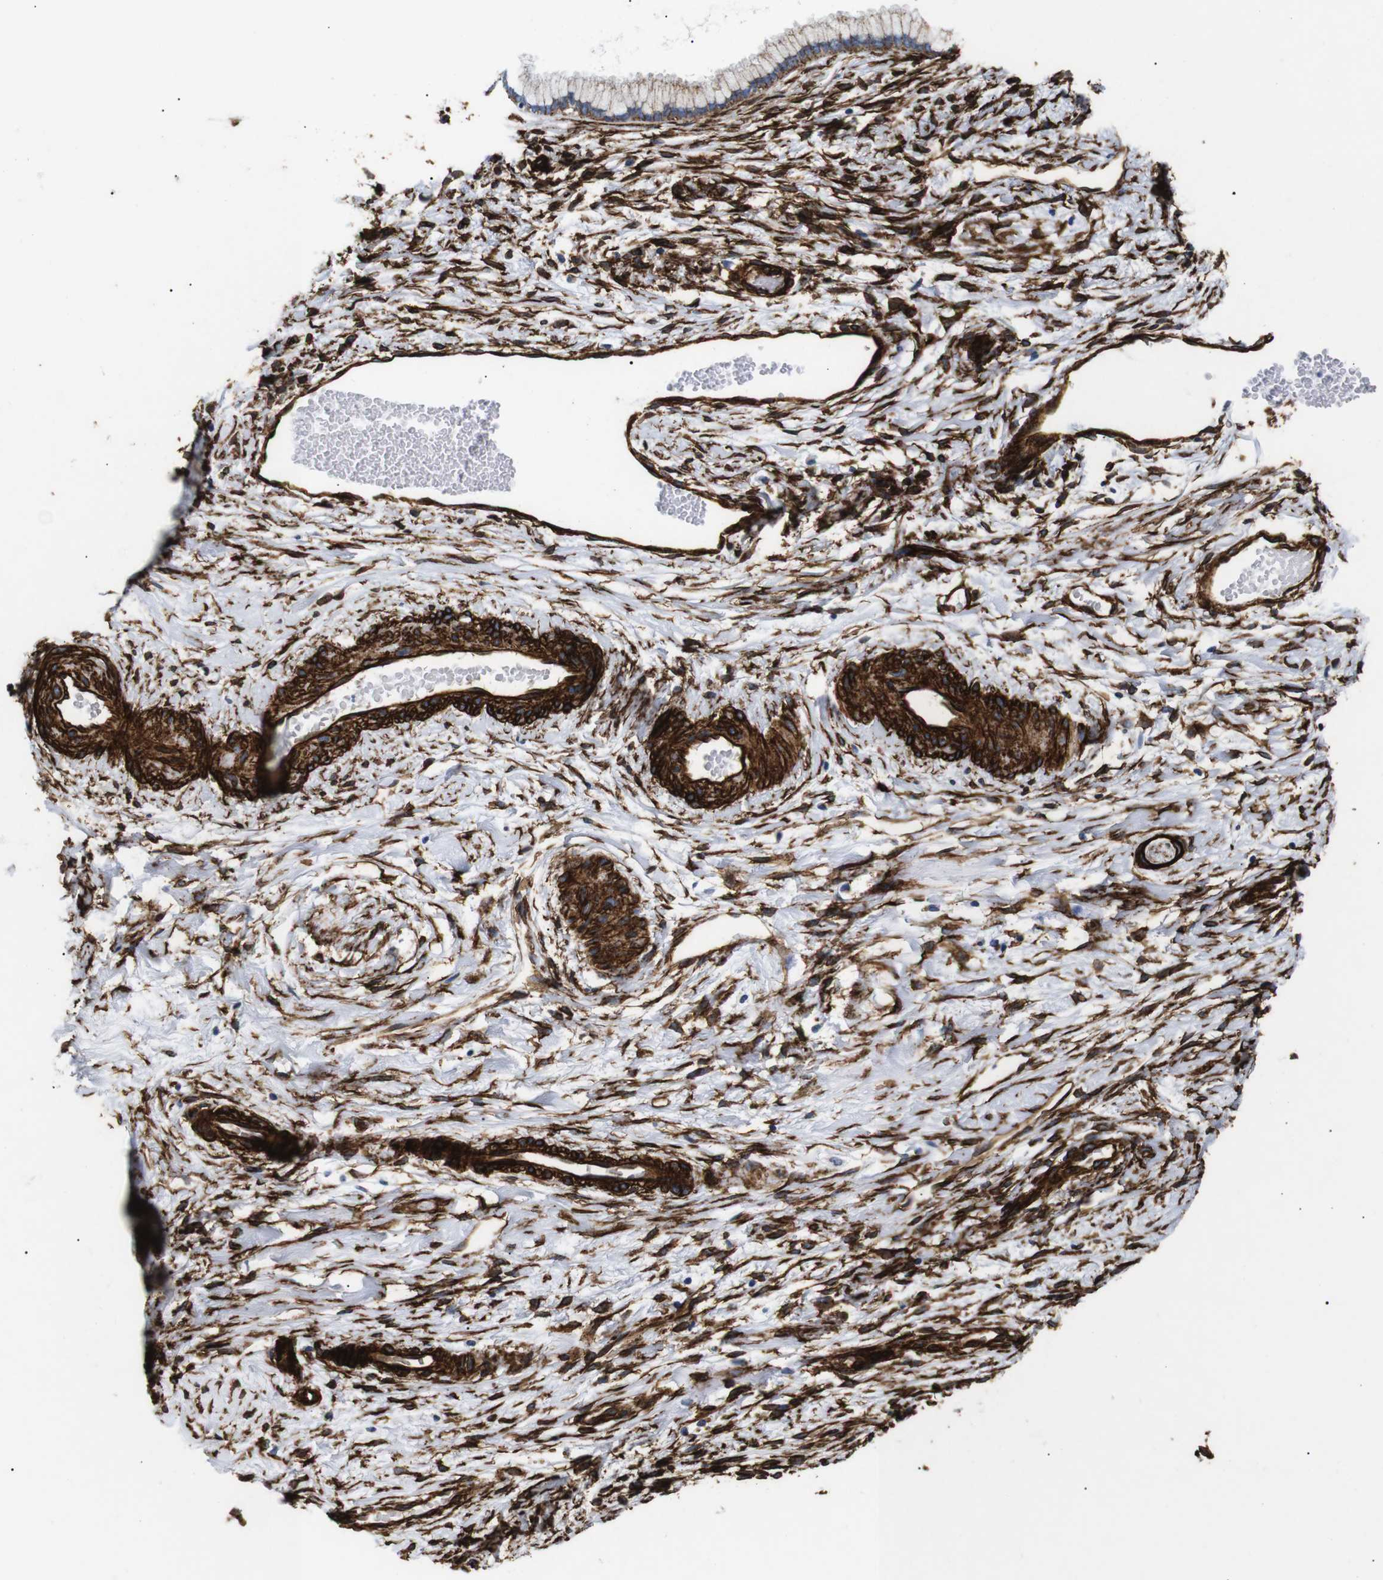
{"staining": {"intensity": "moderate", "quantity": ">75%", "location": "cytoplasmic/membranous"}, "tissue": "cervix", "cell_type": "Glandular cells", "image_type": "normal", "snomed": [{"axis": "morphology", "description": "Normal tissue, NOS"}, {"axis": "topography", "description": "Cervix"}], "caption": "Benign cervix demonstrates moderate cytoplasmic/membranous expression in approximately >75% of glandular cells.", "gene": "CAV2", "patient": {"sex": "female", "age": 65}}